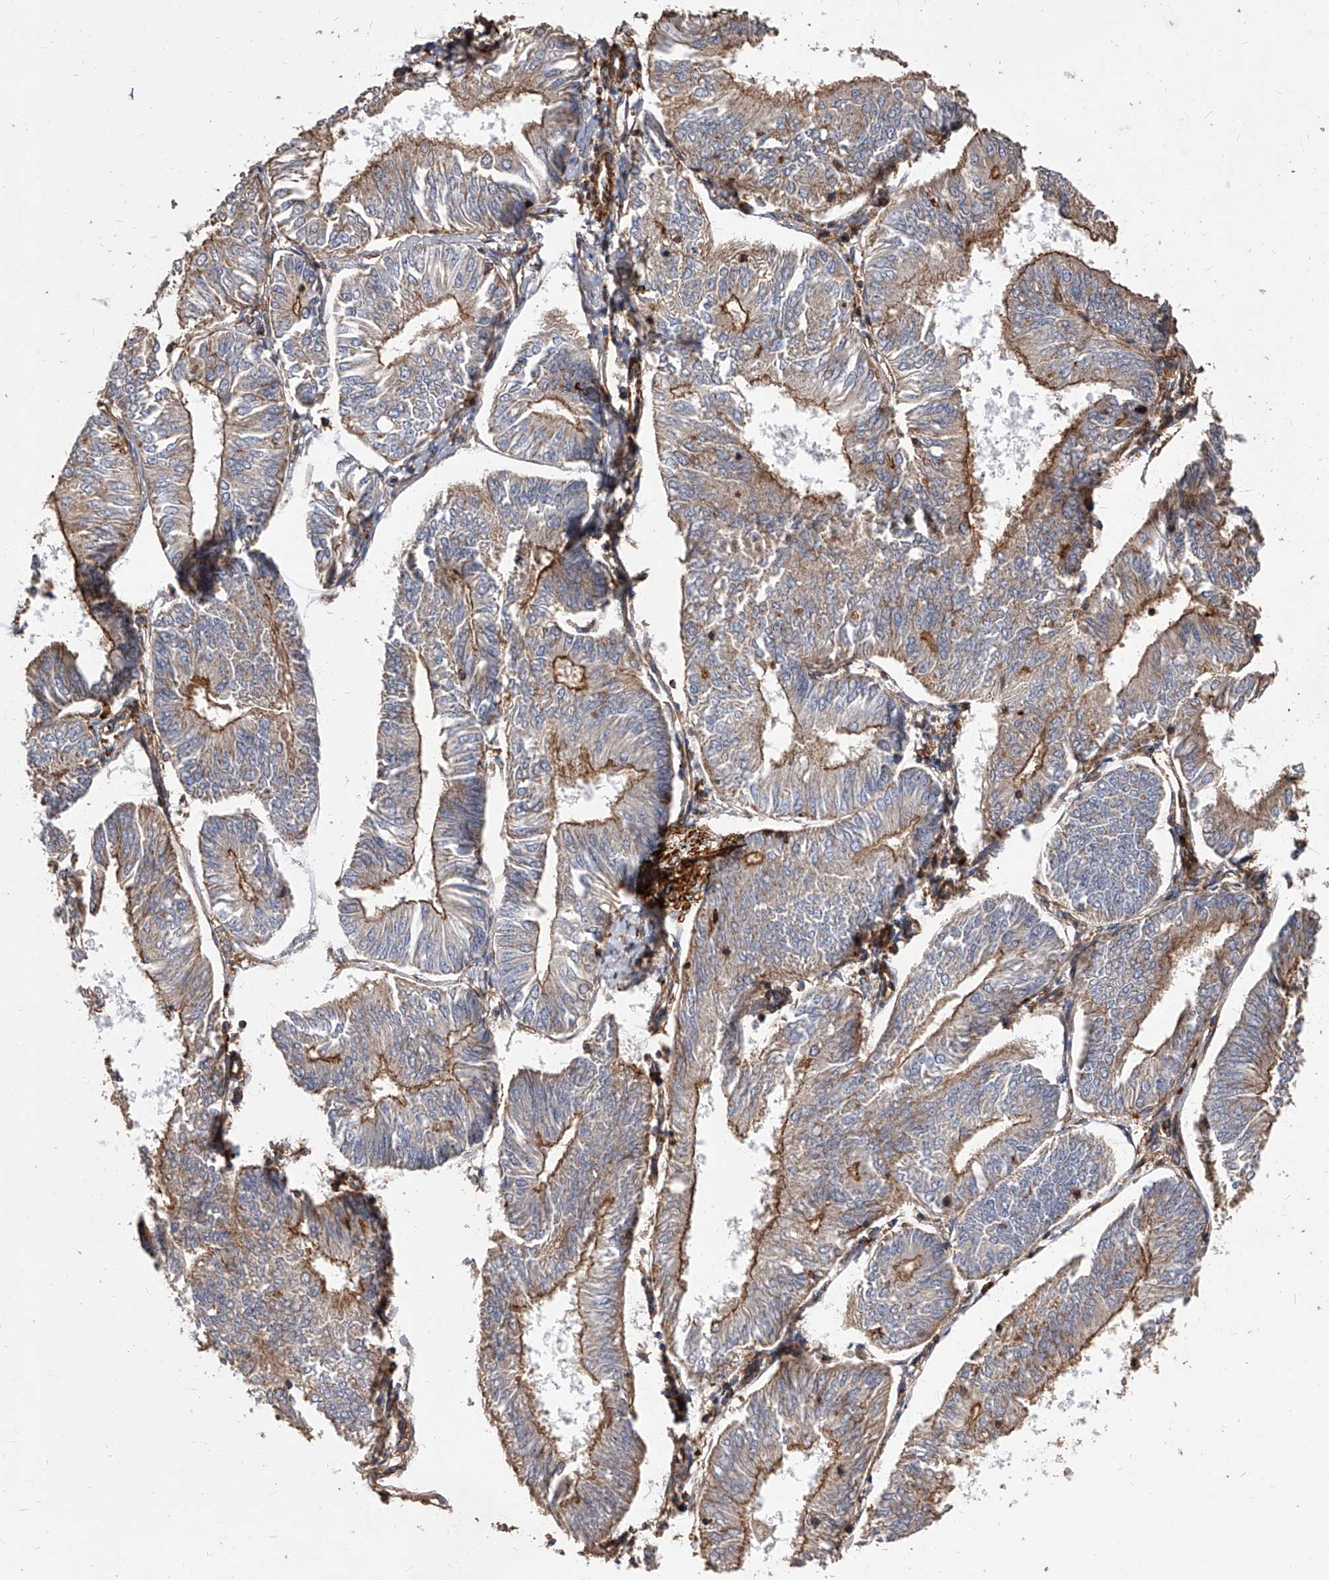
{"staining": {"intensity": "moderate", "quantity": ">75%", "location": "cytoplasmic/membranous"}, "tissue": "endometrial cancer", "cell_type": "Tumor cells", "image_type": "cancer", "snomed": [{"axis": "morphology", "description": "Adenocarcinoma, NOS"}, {"axis": "topography", "description": "Endometrium"}], "caption": "This micrograph reveals immunohistochemistry staining of endometrial cancer, with medium moderate cytoplasmic/membranous positivity in about >75% of tumor cells.", "gene": "PISD", "patient": {"sex": "female", "age": 58}}